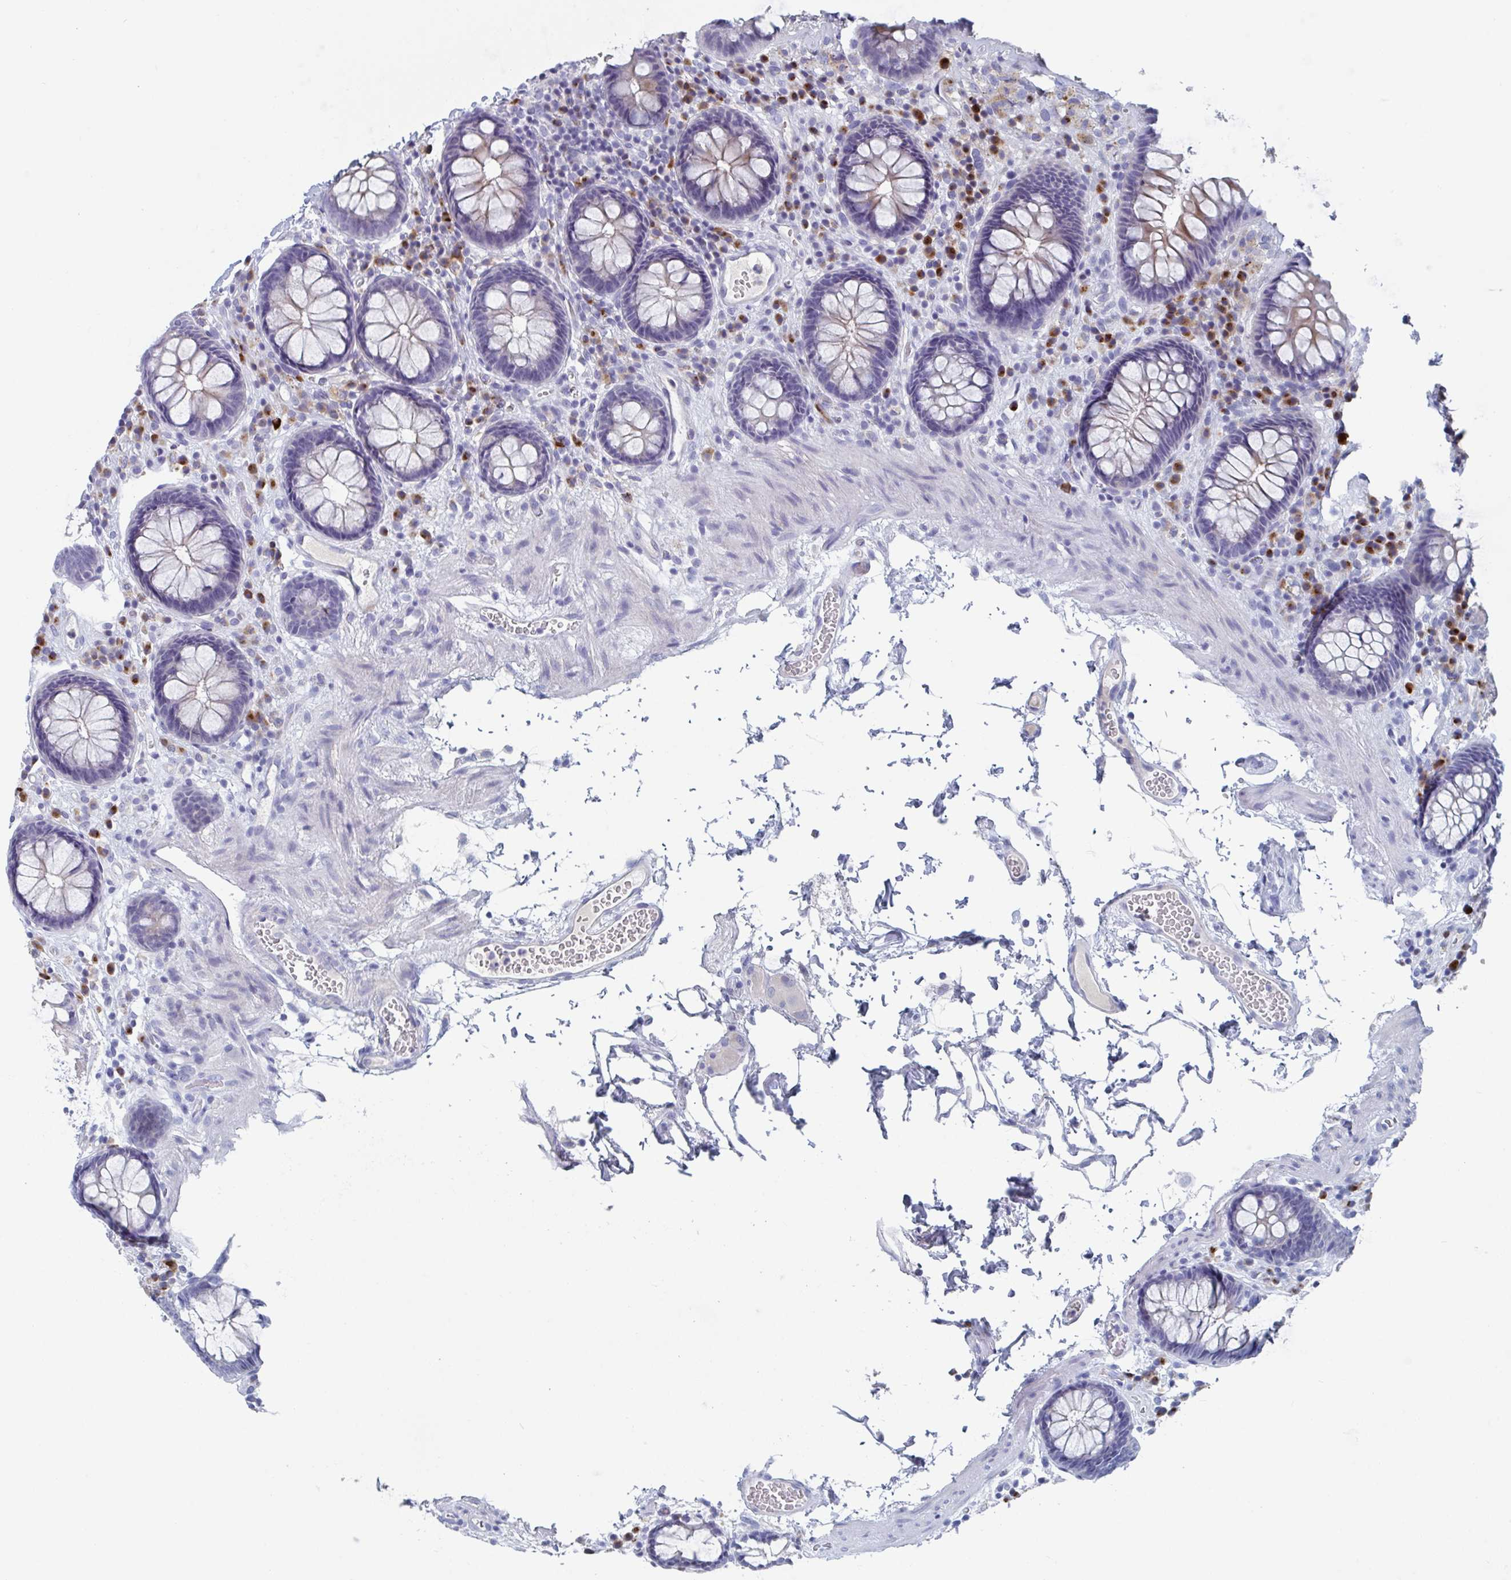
{"staining": {"intensity": "negative", "quantity": "none", "location": "none"}, "tissue": "colon", "cell_type": "Endothelial cells", "image_type": "normal", "snomed": [{"axis": "morphology", "description": "Normal tissue, NOS"}, {"axis": "topography", "description": "Colon"}, {"axis": "topography", "description": "Peripheral nerve tissue"}], "caption": "A high-resolution photomicrograph shows immunohistochemistry staining of unremarkable colon, which exhibits no significant positivity in endothelial cells.", "gene": "NT5C3B", "patient": {"sex": "male", "age": 84}}